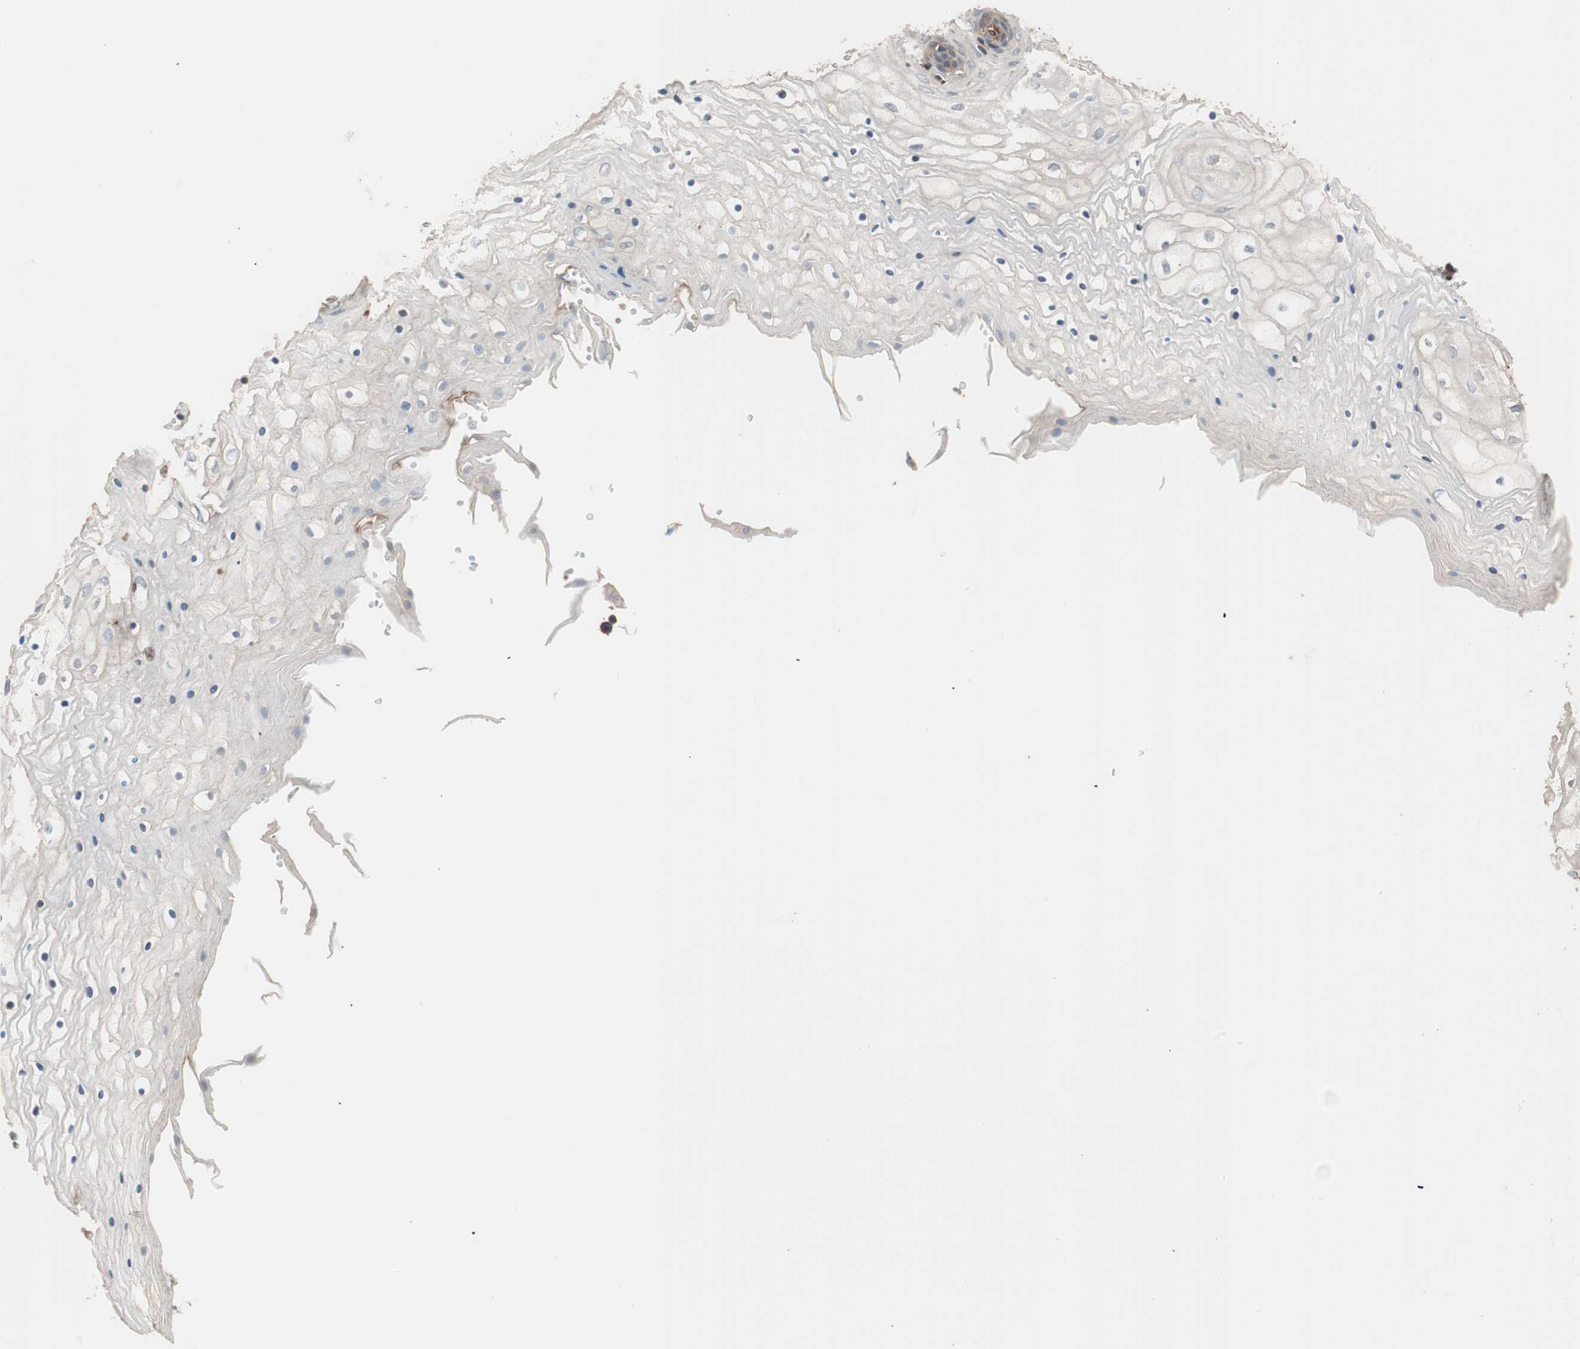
{"staining": {"intensity": "strong", "quantity": "<25%", "location": "cytoplasmic/membranous"}, "tissue": "vagina", "cell_type": "Squamous epithelial cells", "image_type": "normal", "snomed": [{"axis": "morphology", "description": "Normal tissue, NOS"}, {"axis": "topography", "description": "Vagina"}], "caption": "IHC micrograph of benign vagina stained for a protein (brown), which displays medium levels of strong cytoplasmic/membranous staining in about <25% of squamous epithelial cells.", "gene": "GPSM2", "patient": {"sex": "female", "age": 34}}